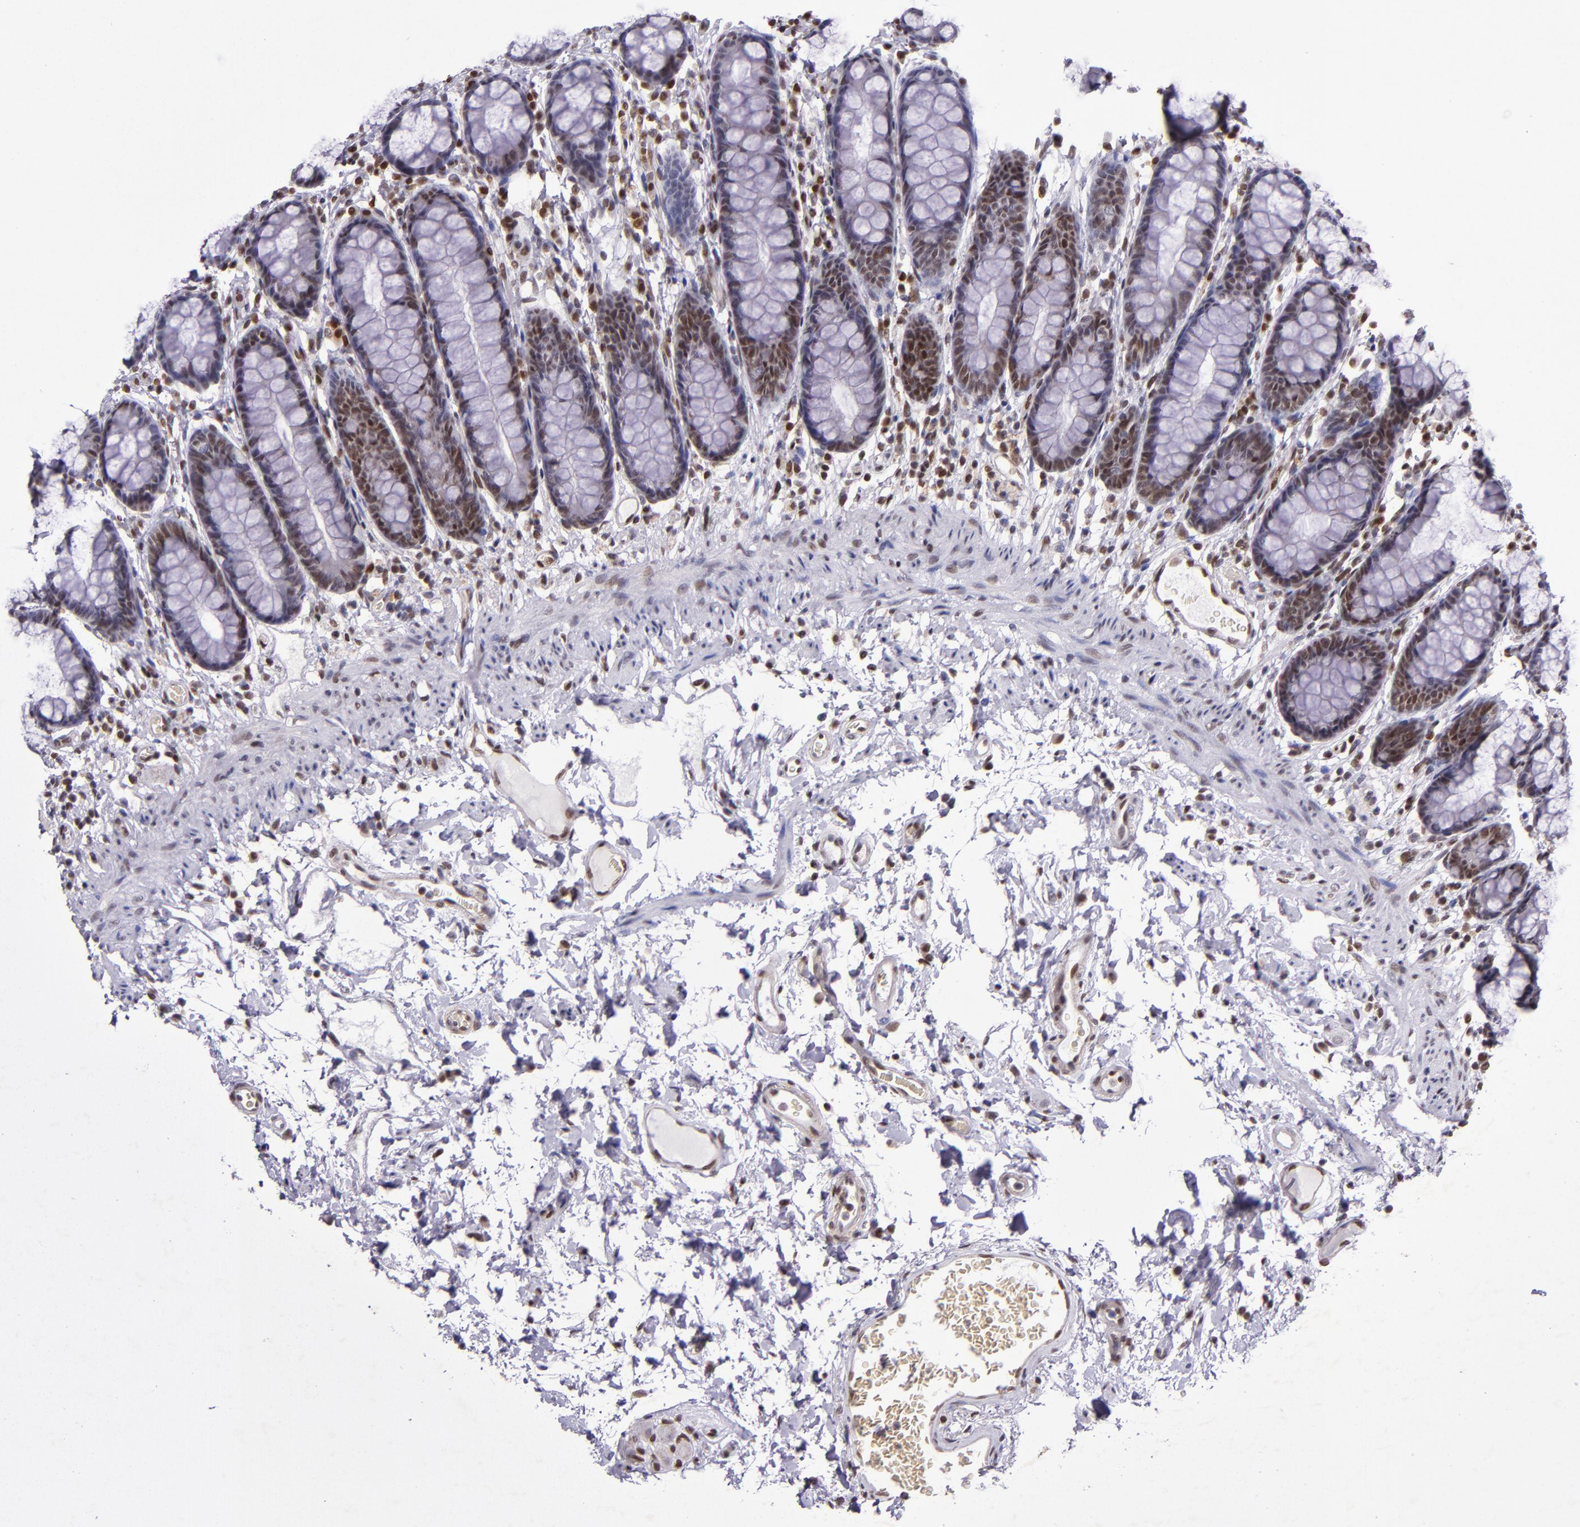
{"staining": {"intensity": "moderate", "quantity": "25%-75%", "location": "nuclear"}, "tissue": "rectum", "cell_type": "Glandular cells", "image_type": "normal", "snomed": [{"axis": "morphology", "description": "Normal tissue, NOS"}, {"axis": "topography", "description": "Rectum"}], "caption": "Immunohistochemical staining of normal human rectum demonstrates moderate nuclear protein positivity in approximately 25%-75% of glandular cells.", "gene": "MGMT", "patient": {"sex": "male", "age": 92}}